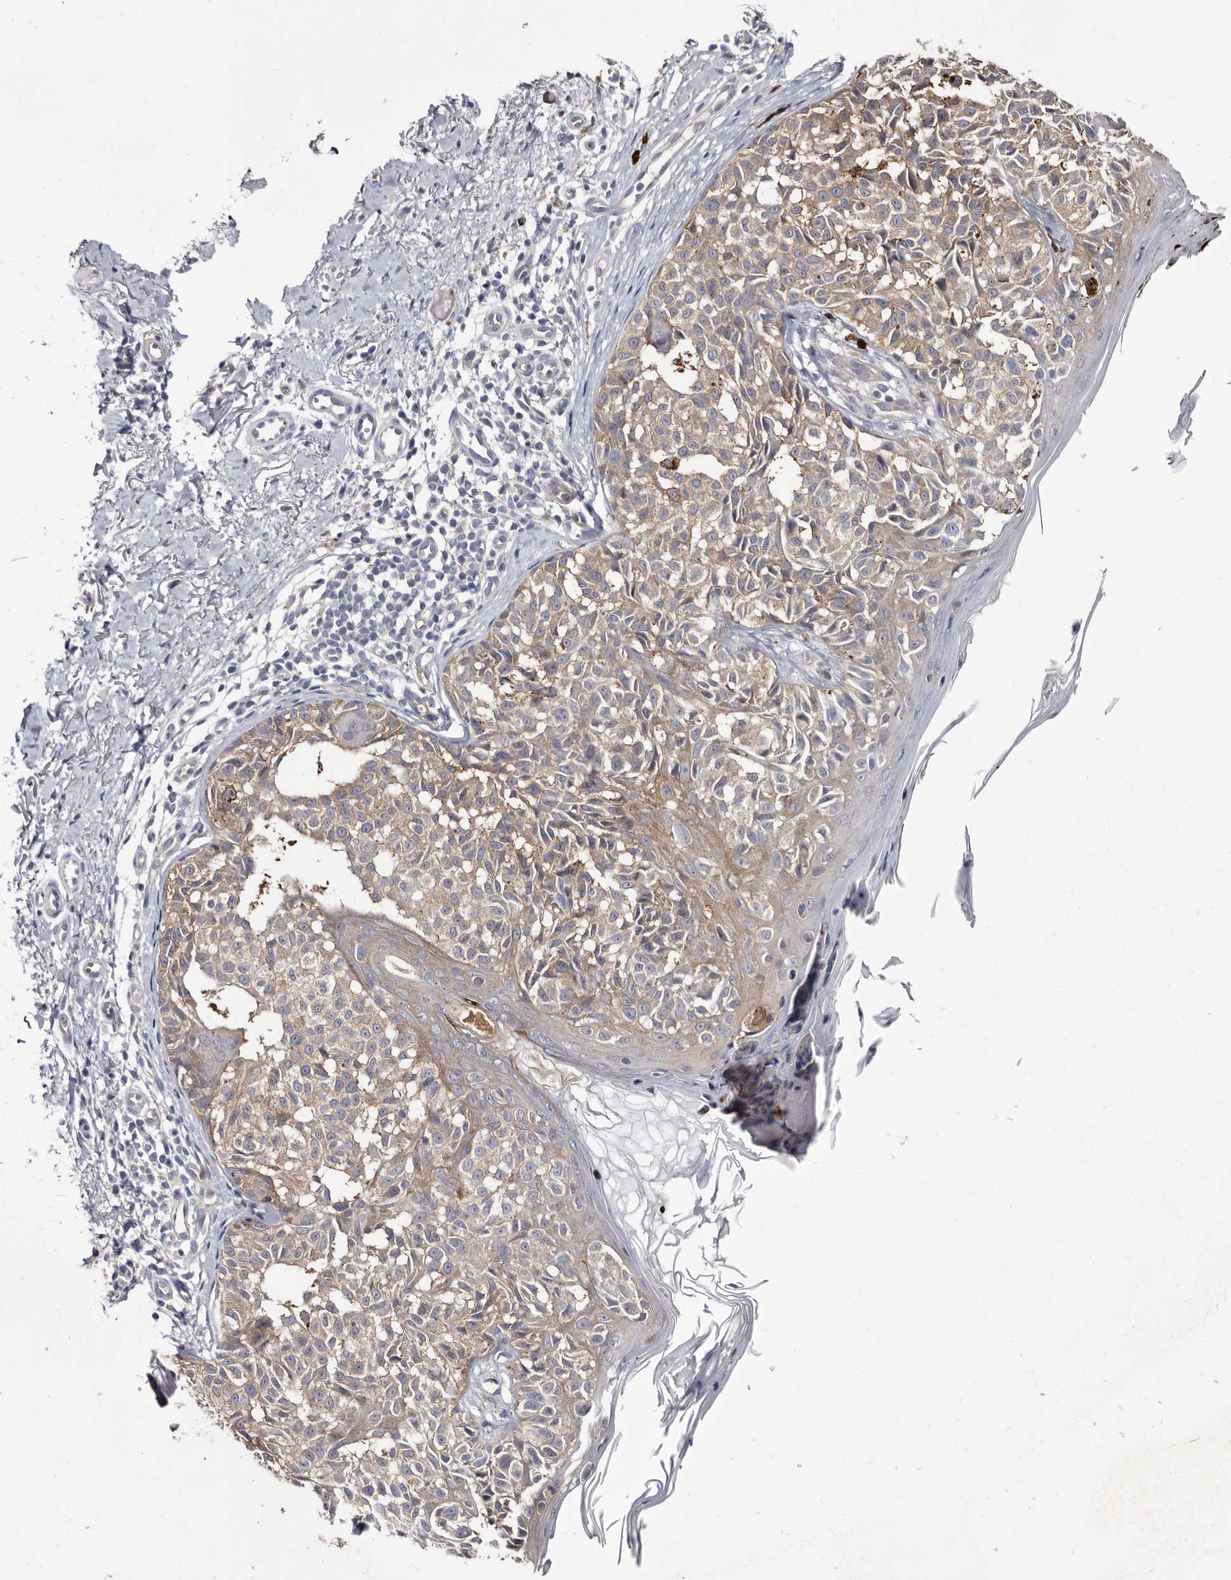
{"staining": {"intensity": "weak", "quantity": "25%-75%", "location": "cytoplasmic/membranous"}, "tissue": "melanoma", "cell_type": "Tumor cells", "image_type": "cancer", "snomed": [{"axis": "morphology", "description": "Malignant melanoma, NOS"}, {"axis": "topography", "description": "Skin"}], "caption": "Malignant melanoma tissue exhibits weak cytoplasmic/membranous expression in approximately 25%-75% of tumor cells", "gene": "ABCF2", "patient": {"sex": "female", "age": 50}}